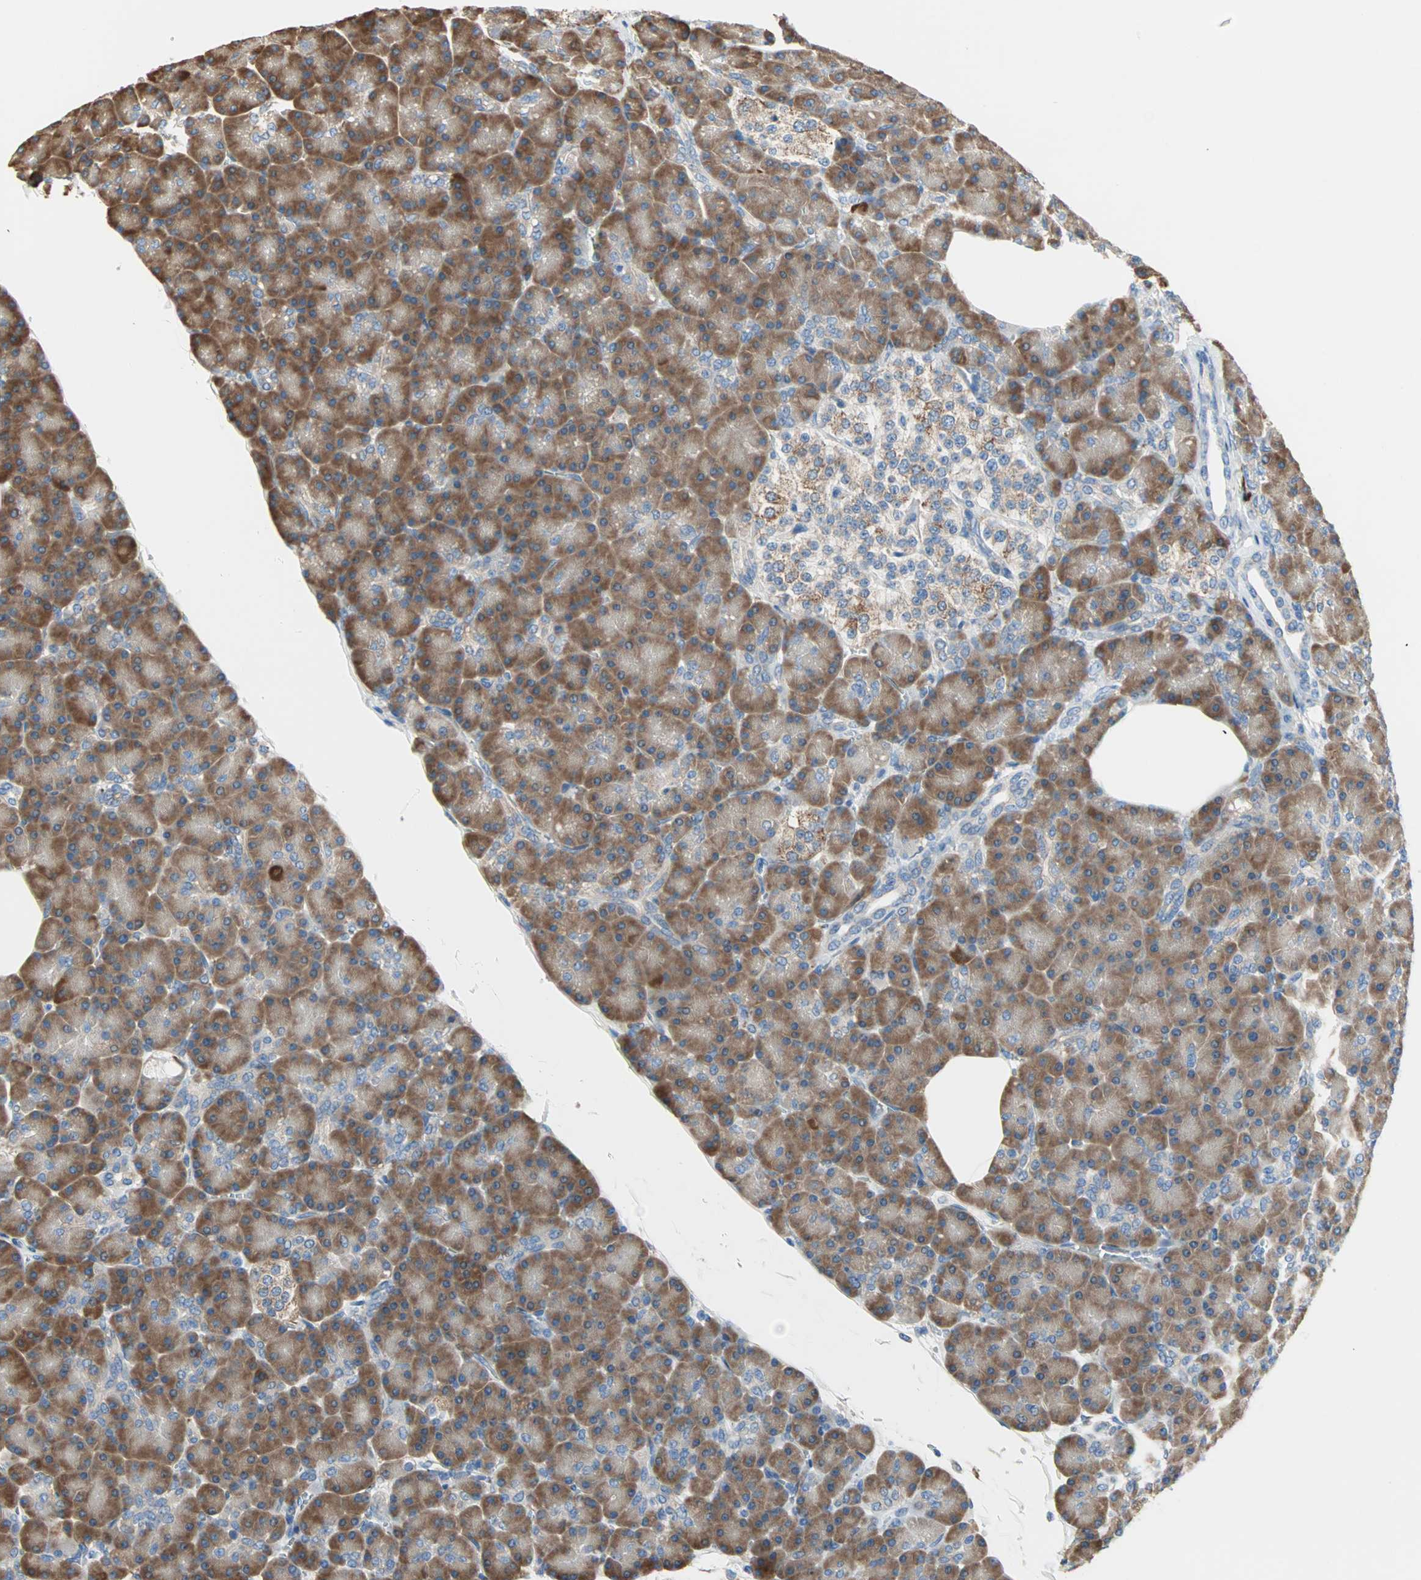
{"staining": {"intensity": "weak", "quantity": ">75%", "location": "cytoplasmic/membranous"}, "tissue": "pancreas", "cell_type": "Exocrine glandular cells", "image_type": "normal", "snomed": [{"axis": "morphology", "description": "Normal tissue, NOS"}, {"axis": "topography", "description": "Pancreas"}], "caption": "Pancreas stained with a brown dye exhibits weak cytoplasmic/membranous positive expression in approximately >75% of exocrine glandular cells.", "gene": "PLCXD1", "patient": {"sex": "female", "age": 43}}